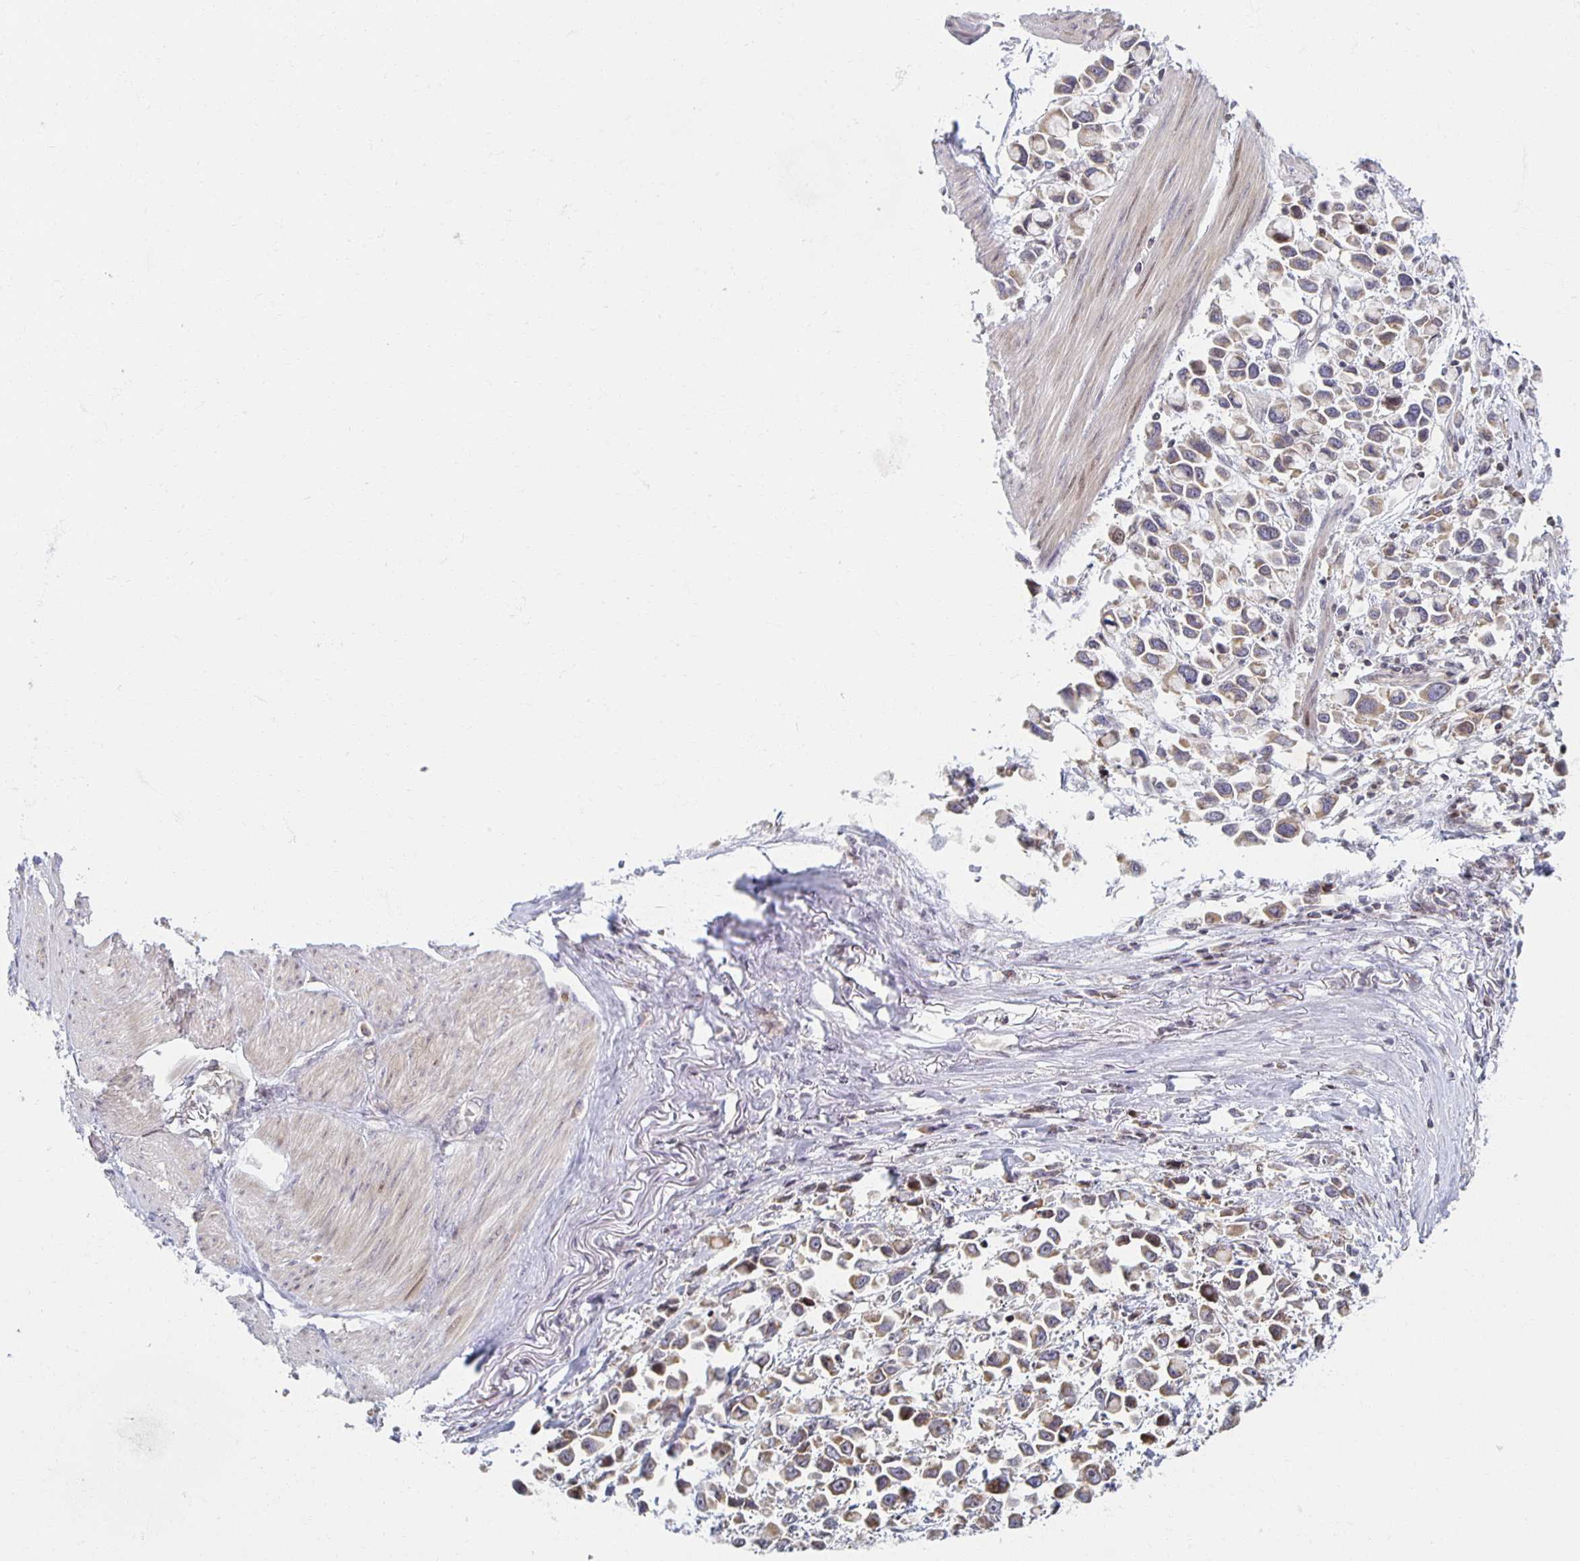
{"staining": {"intensity": "weak", "quantity": ">75%", "location": "cytoplasmic/membranous"}, "tissue": "stomach cancer", "cell_type": "Tumor cells", "image_type": "cancer", "snomed": [{"axis": "morphology", "description": "Adenocarcinoma, NOS"}, {"axis": "topography", "description": "Stomach"}], "caption": "IHC of human stomach adenocarcinoma demonstrates low levels of weak cytoplasmic/membranous expression in about >75% of tumor cells. The protein is stained brown, and the nuclei are stained in blue (DAB (3,3'-diaminobenzidine) IHC with brightfield microscopy, high magnification).", "gene": "HCFC1R1", "patient": {"sex": "female", "age": 81}}